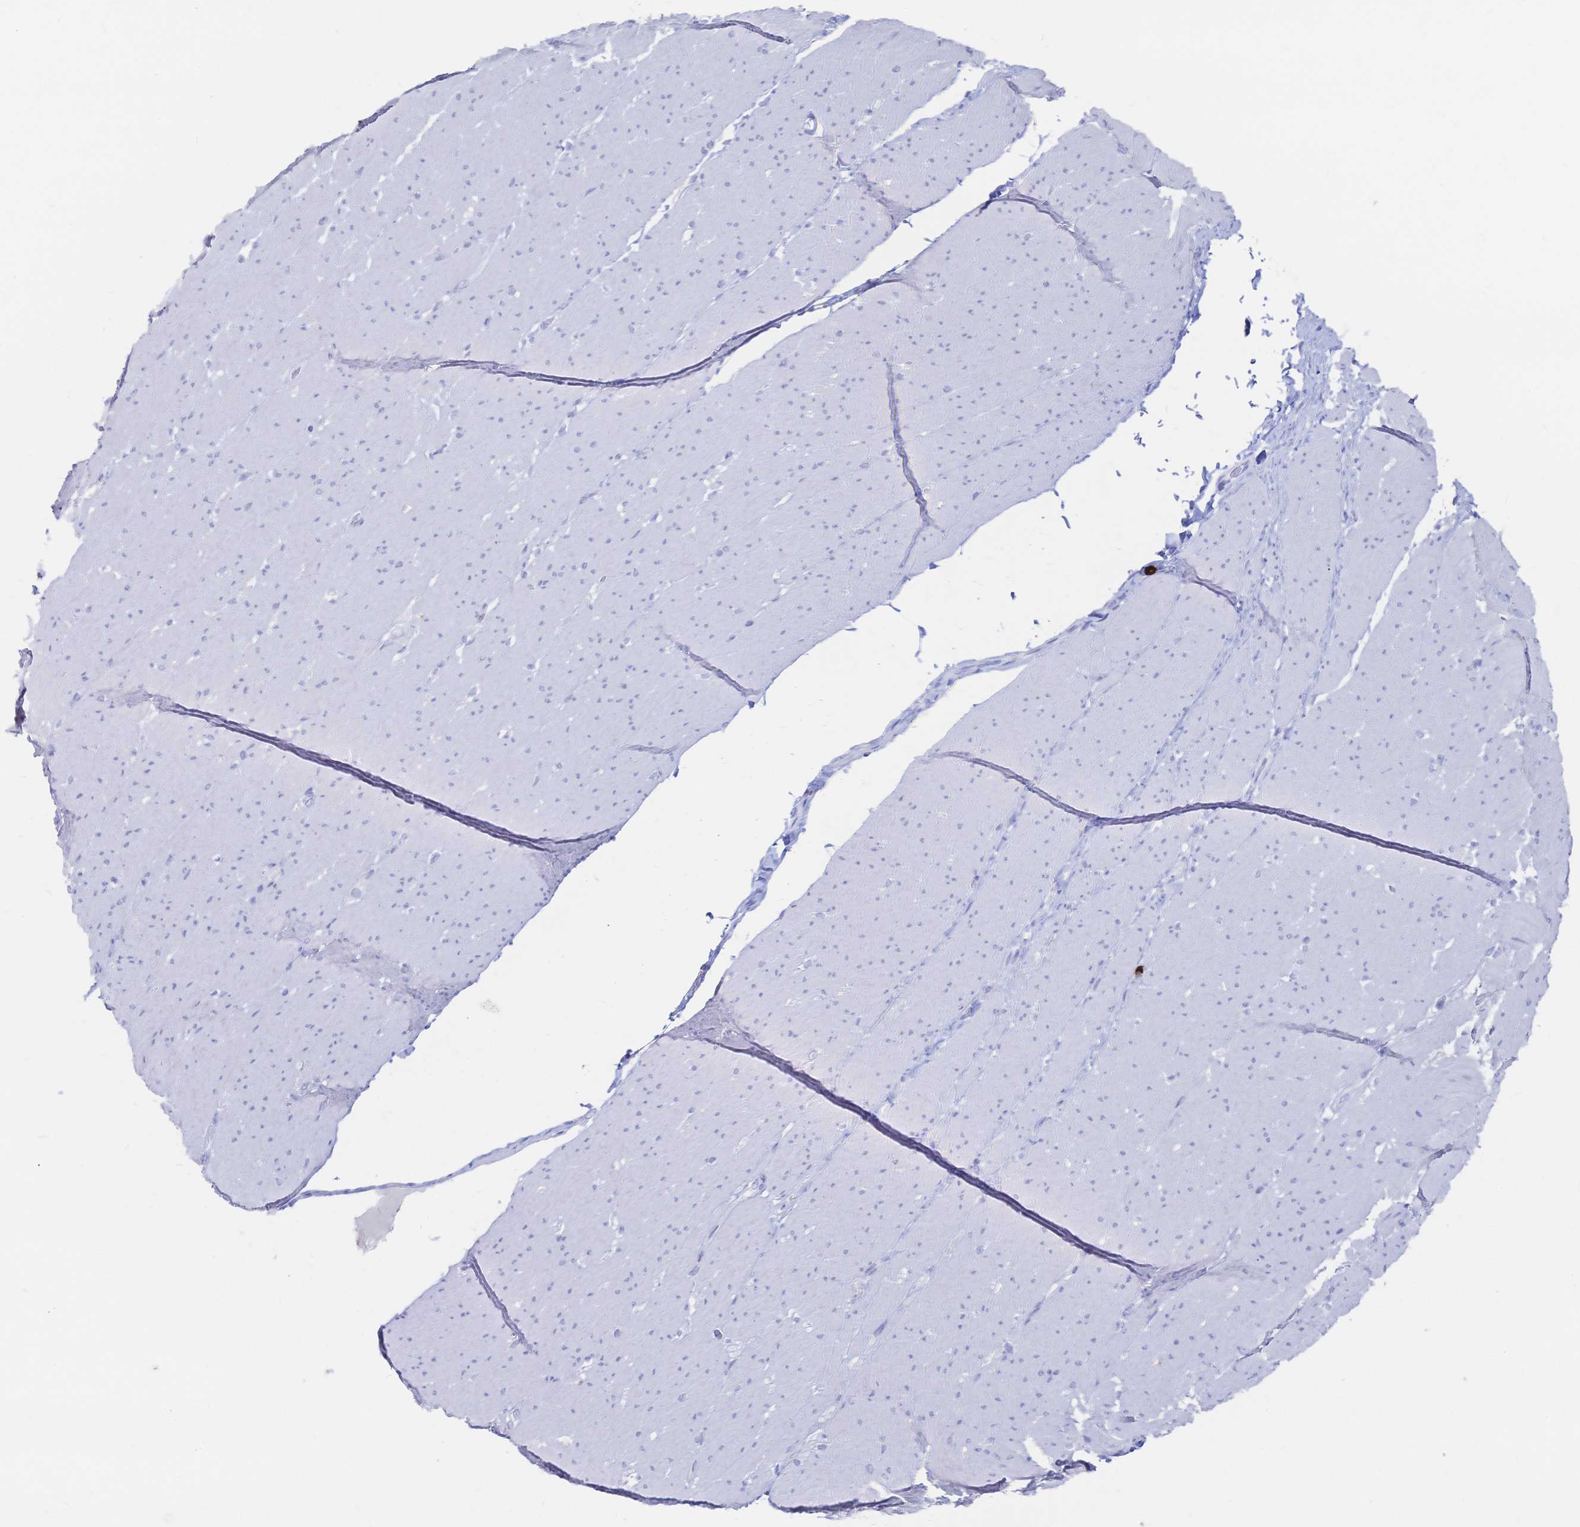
{"staining": {"intensity": "negative", "quantity": "none", "location": "none"}, "tissue": "smooth muscle", "cell_type": "Smooth muscle cells", "image_type": "normal", "snomed": [{"axis": "morphology", "description": "Normal tissue, NOS"}, {"axis": "topography", "description": "Smooth muscle"}, {"axis": "topography", "description": "Rectum"}], "caption": "Immunohistochemistry micrograph of benign smooth muscle stained for a protein (brown), which reveals no staining in smooth muscle cells. Nuclei are stained in blue.", "gene": "IL2RB", "patient": {"sex": "male", "age": 53}}